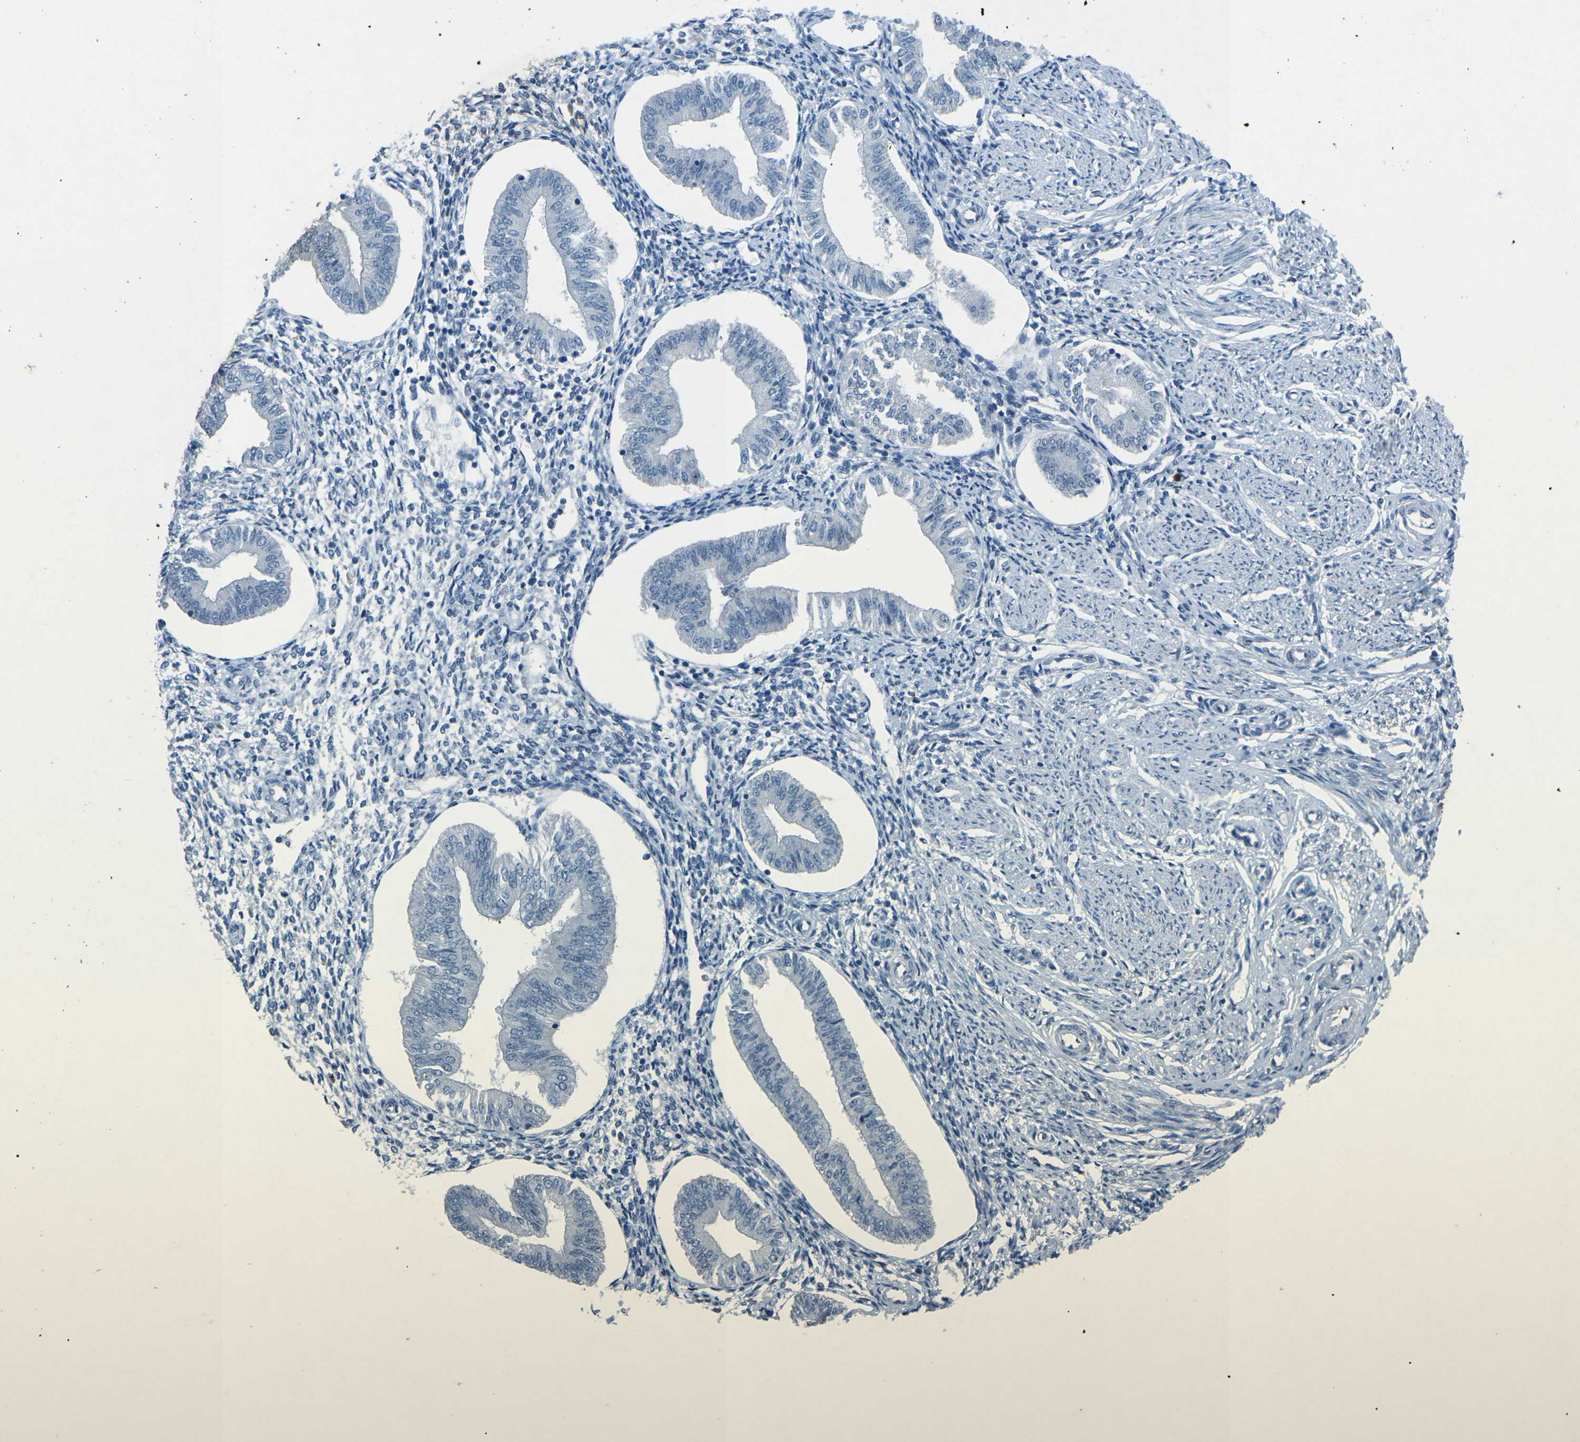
{"staining": {"intensity": "negative", "quantity": "none", "location": "none"}, "tissue": "endometrium", "cell_type": "Cells in endometrial stroma", "image_type": "normal", "snomed": [{"axis": "morphology", "description": "Normal tissue, NOS"}, {"axis": "topography", "description": "Endometrium"}], "caption": "IHC histopathology image of normal endometrium: endometrium stained with DAB (3,3'-diaminobenzidine) exhibits no significant protein positivity in cells in endometrial stroma. Brightfield microscopy of immunohistochemistry stained with DAB (brown) and hematoxylin (blue), captured at high magnification.", "gene": "A1BG", "patient": {"sex": "female", "age": 50}}